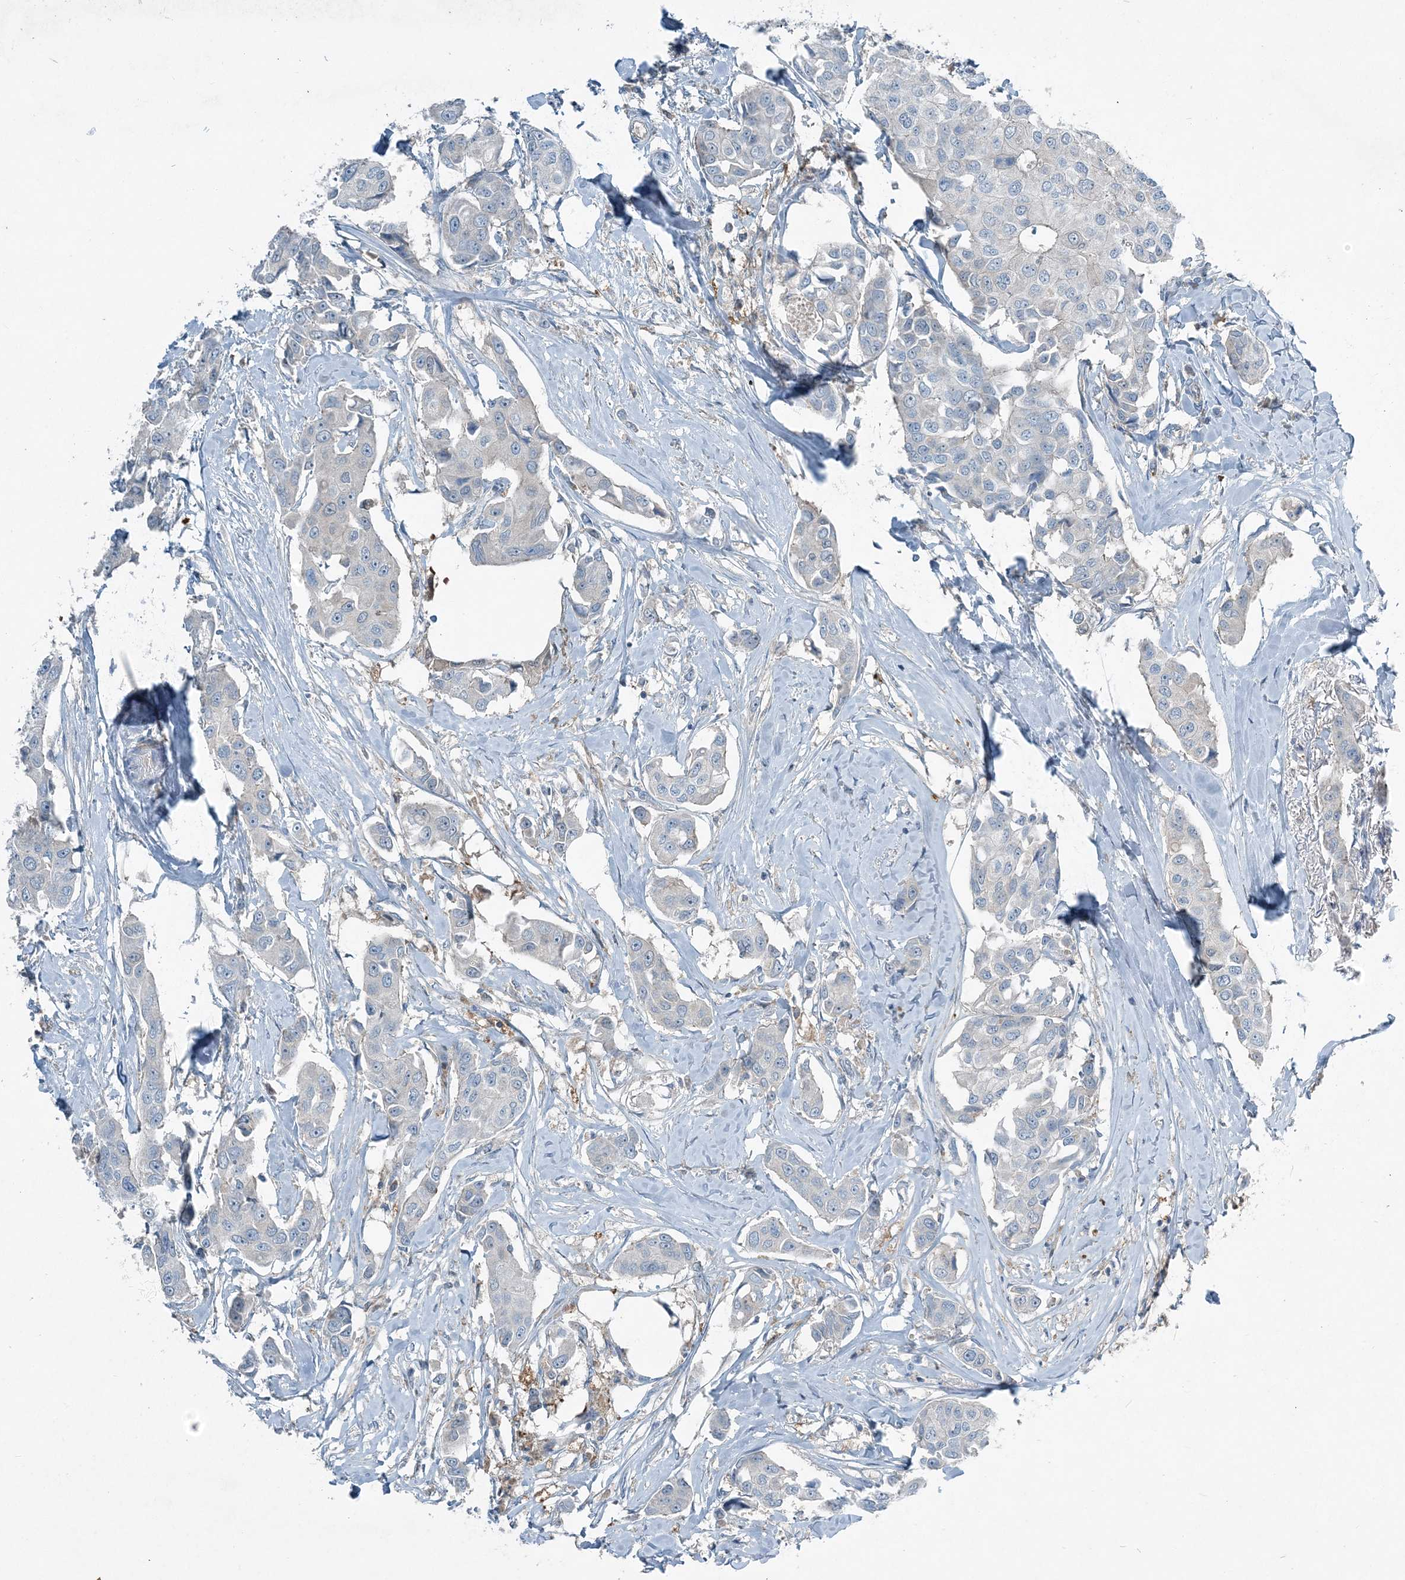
{"staining": {"intensity": "negative", "quantity": "none", "location": "none"}, "tissue": "breast cancer", "cell_type": "Tumor cells", "image_type": "cancer", "snomed": [{"axis": "morphology", "description": "Duct carcinoma"}, {"axis": "topography", "description": "Breast"}], "caption": "Immunohistochemistry micrograph of invasive ductal carcinoma (breast) stained for a protein (brown), which displays no expression in tumor cells.", "gene": "ARMH1", "patient": {"sex": "female", "age": 80}}